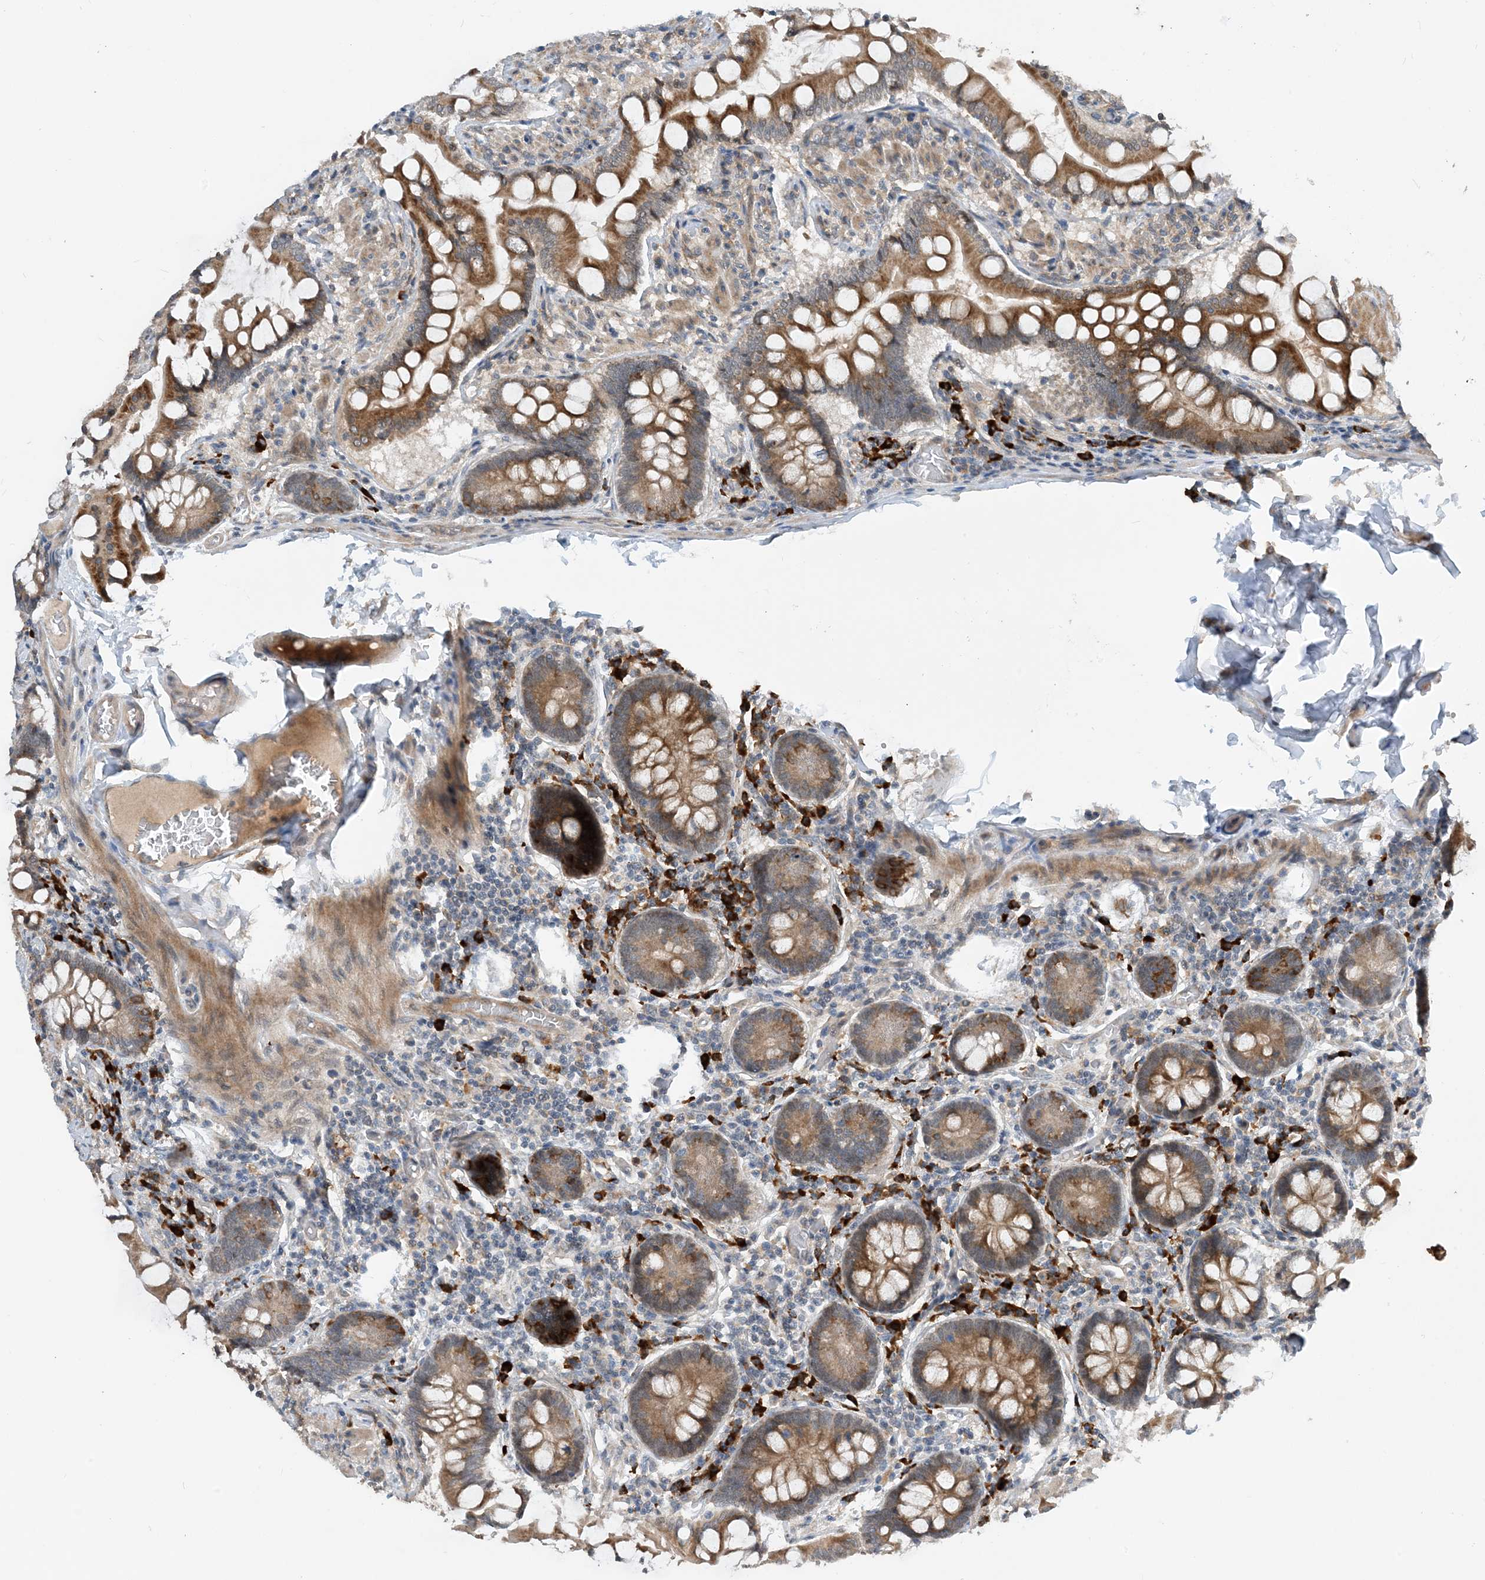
{"staining": {"intensity": "moderate", "quantity": ">75%", "location": "cytoplasmic/membranous"}, "tissue": "small intestine", "cell_type": "Glandular cells", "image_type": "normal", "snomed": [{"axis": "morphology", "description": "Normal tissue, NOS"}, {"axis": "topography", "description": "Small intestine"}], "caption": "Immunohistochemical staining of benign small intestine exhibits >75% levels of moderate cytoplasmic/membranous protein positivity in approximately >75% of glandular cells. The staining was performed using DAB, with brown indicating positive protein expression. Nuclei are stained blue with hematoxylin.", "gene": "PHOSPHO2", "patient": {"sex": "male", "age": 41}}